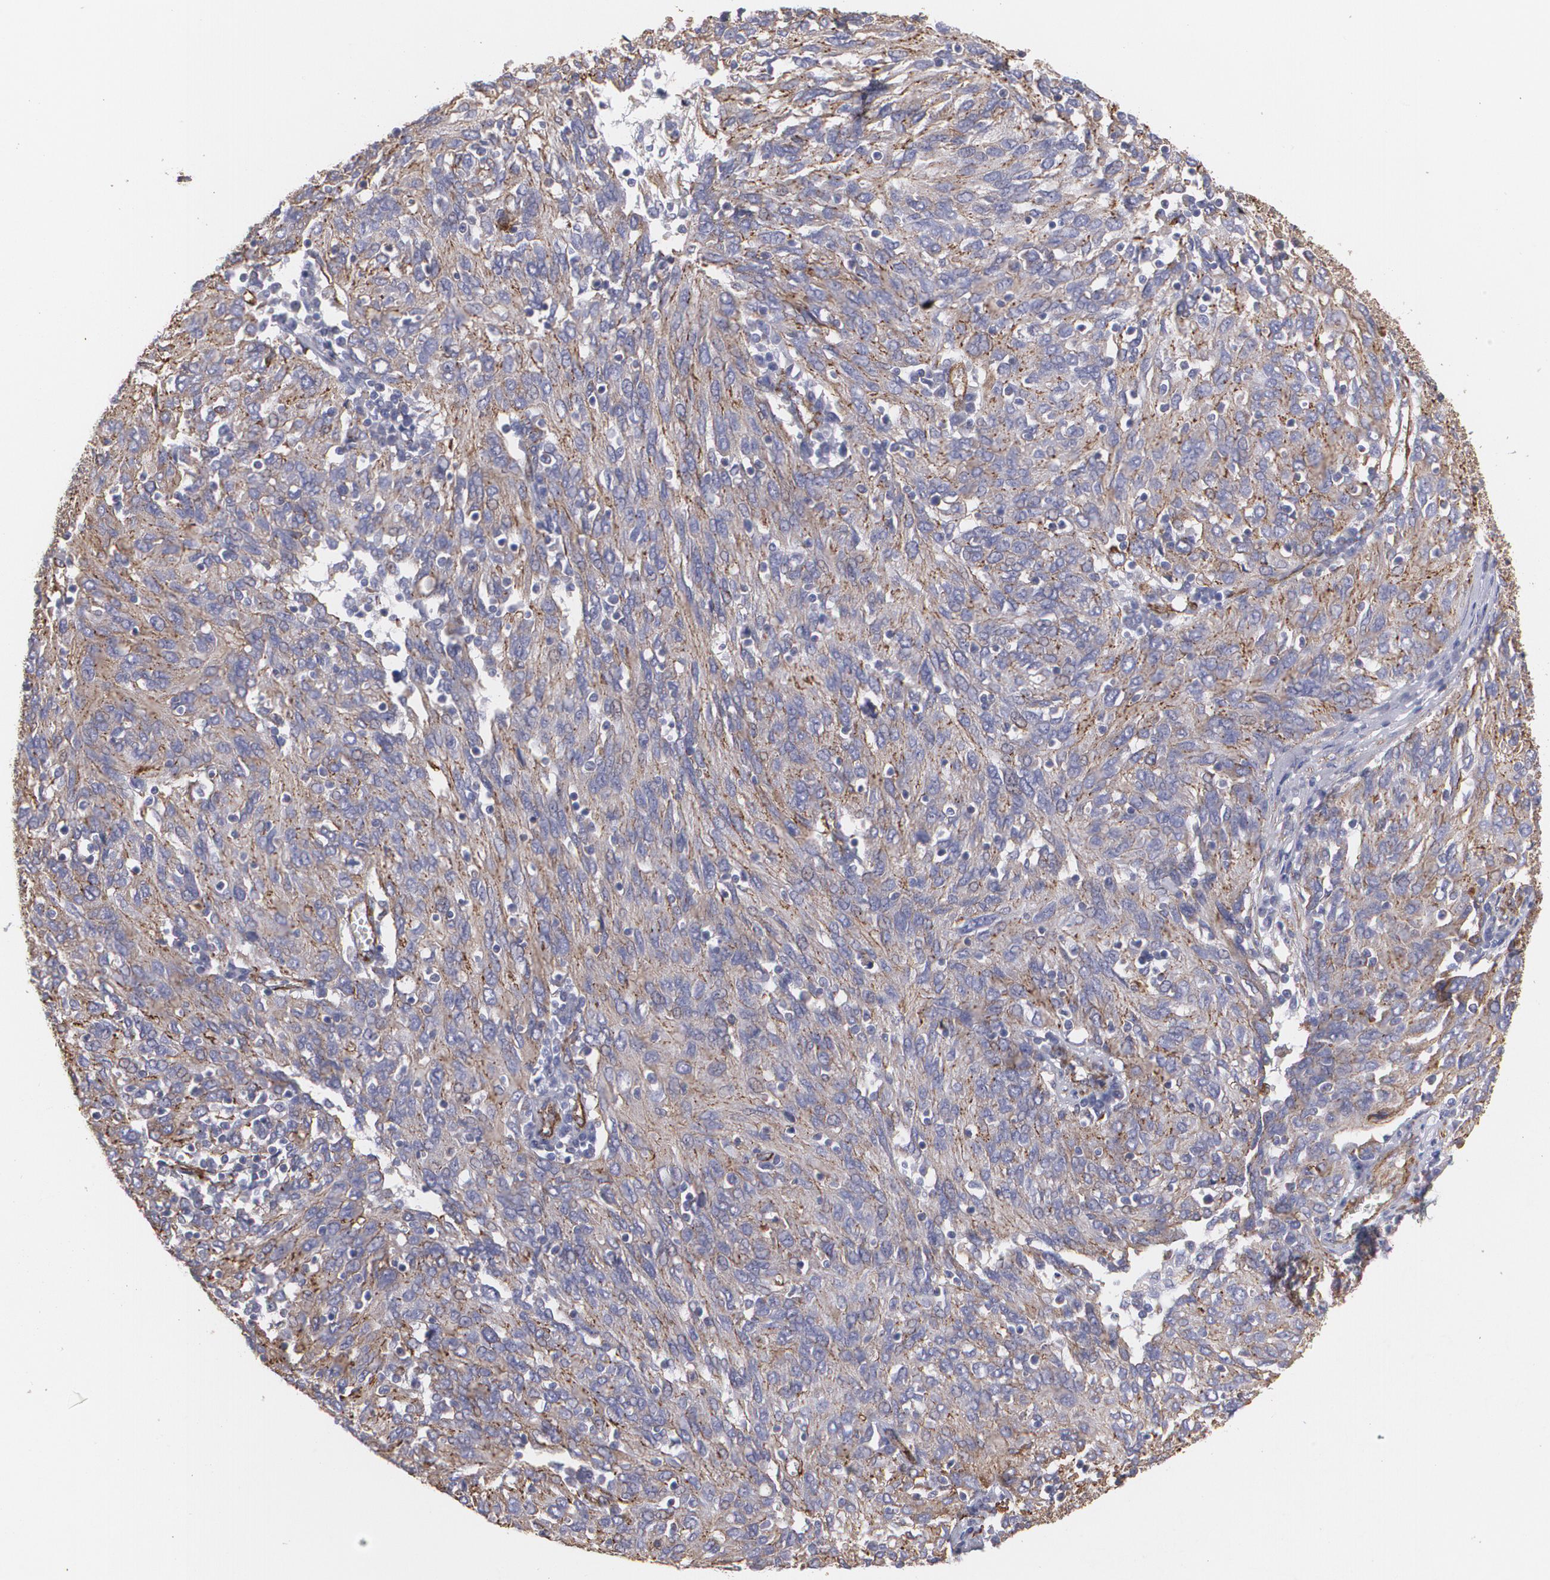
{"staining": {"intensity": "moderate", "quantity": ">75%", "location": "cytoplasmic/membranous"}, "tissue": "ovarian cancer", "cell_type": "Tumor cells", "image_type": "cancer", "snomed": [{"axis": "morphology", "description": "Carcinoma, endometroid"}, {"axis": "topography", "description": "Ovary"}], "caption": "An IHC micrograph of neoplastic tissue is shown. Protein staining in brown labels moderate cytoplasmic/membranous positivity in endometroid carcinoma (ovarian) within tumor cells.", "gene": "TJP1", "patient": {"sex": "female", "age": 50}}